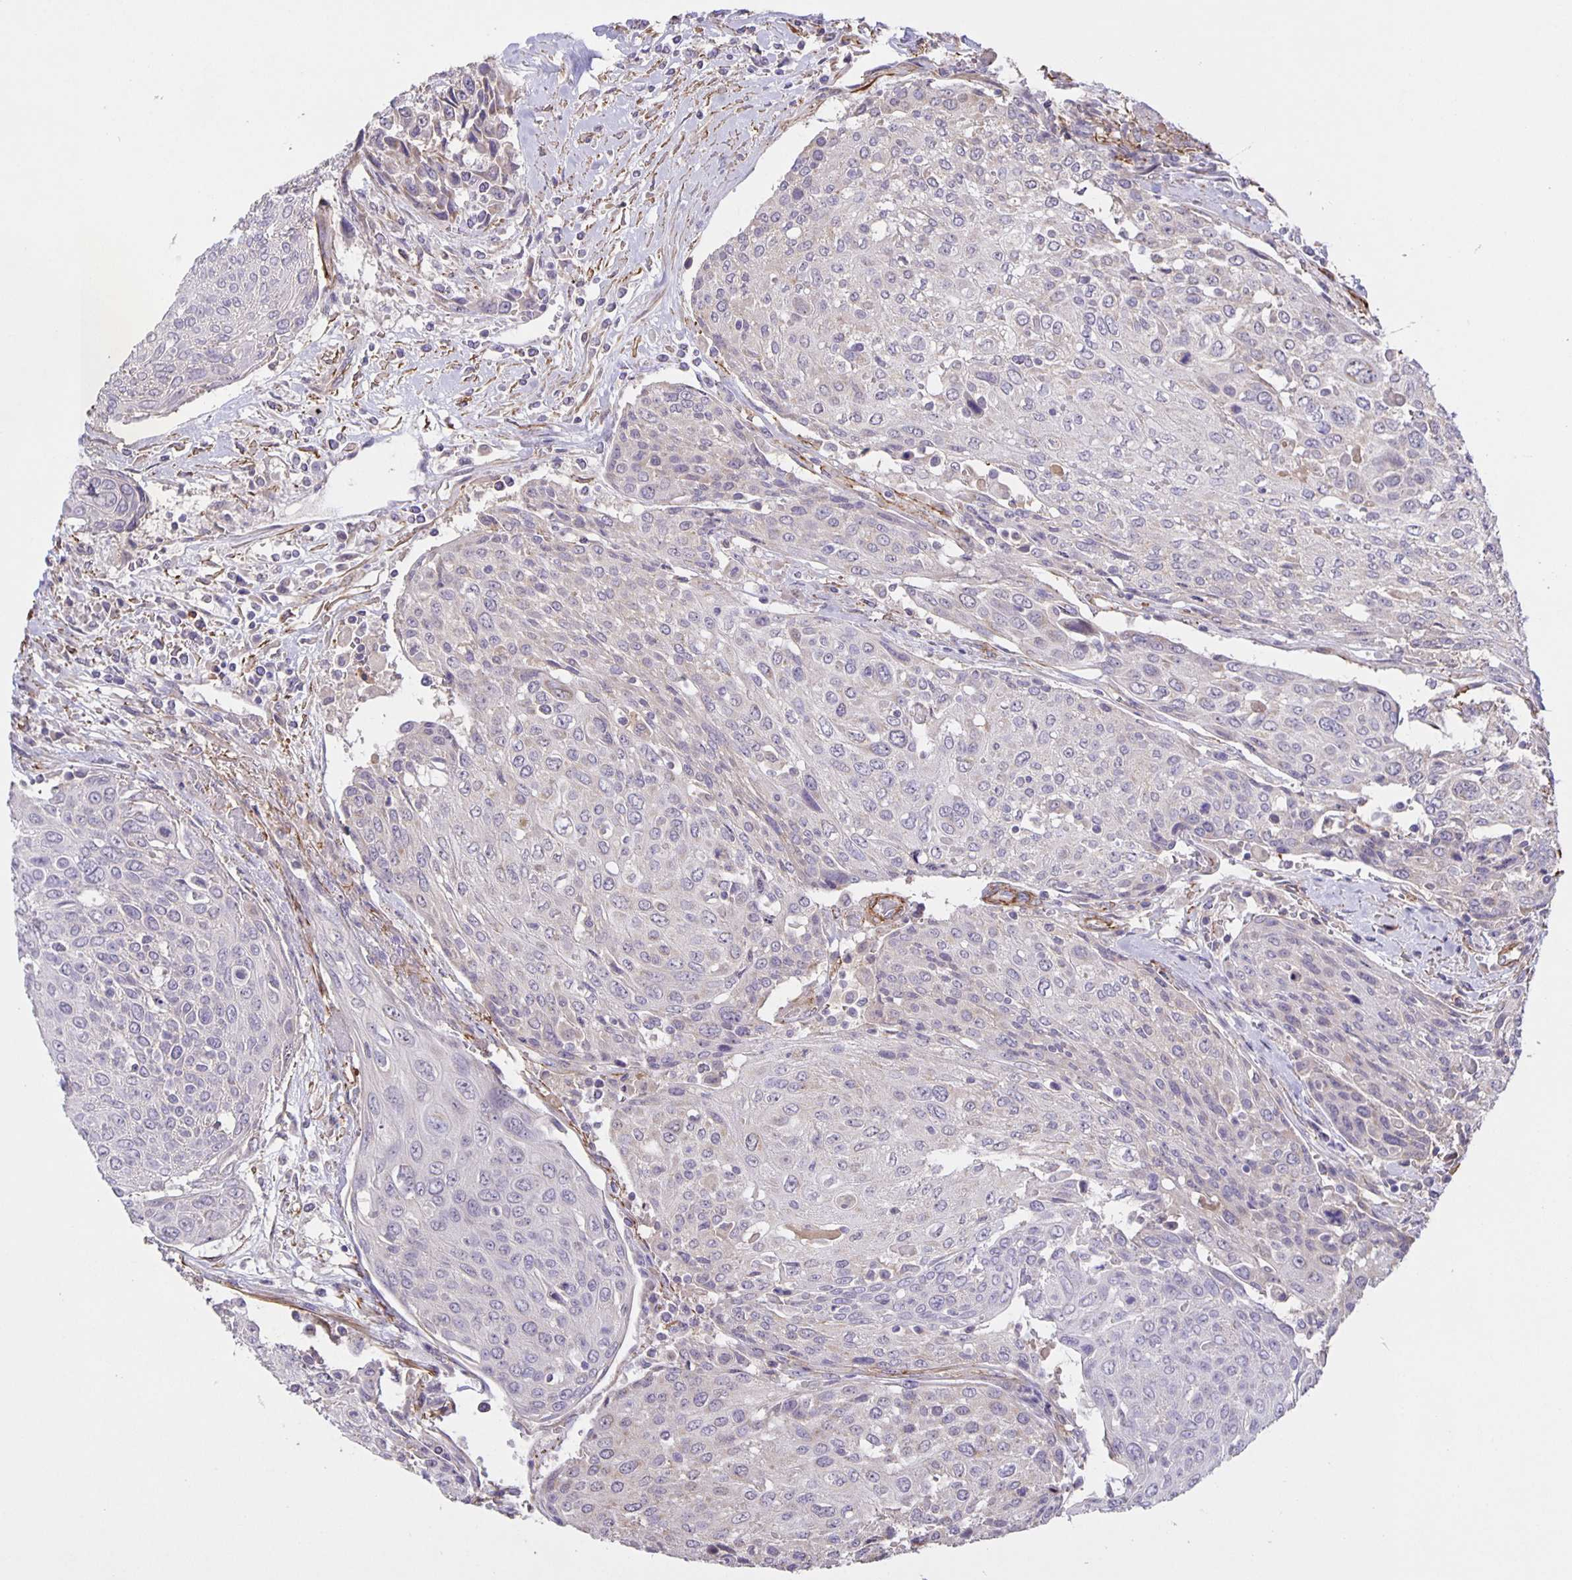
{"staining": {"intensity": "weak", "quantity": "<25%", "location": "cytoplasmic/membranous"}, "tissue": "urothelial cancer", "cell_type": "Tumor cells", "image_type": "cancer", "snomed": [{"axis": "morphology", "description": "Urothelial carcinoma, High grade"}, {"axis": "topography", "description": "Urinary bladder"}], "caption": "This is an immunohistochemistry (IHC) micrograph of human urothelial cancer. There is no staining in tumor cells.", "gene": "SRCIN1", "patient": {"sex": "female", "age": 70}}